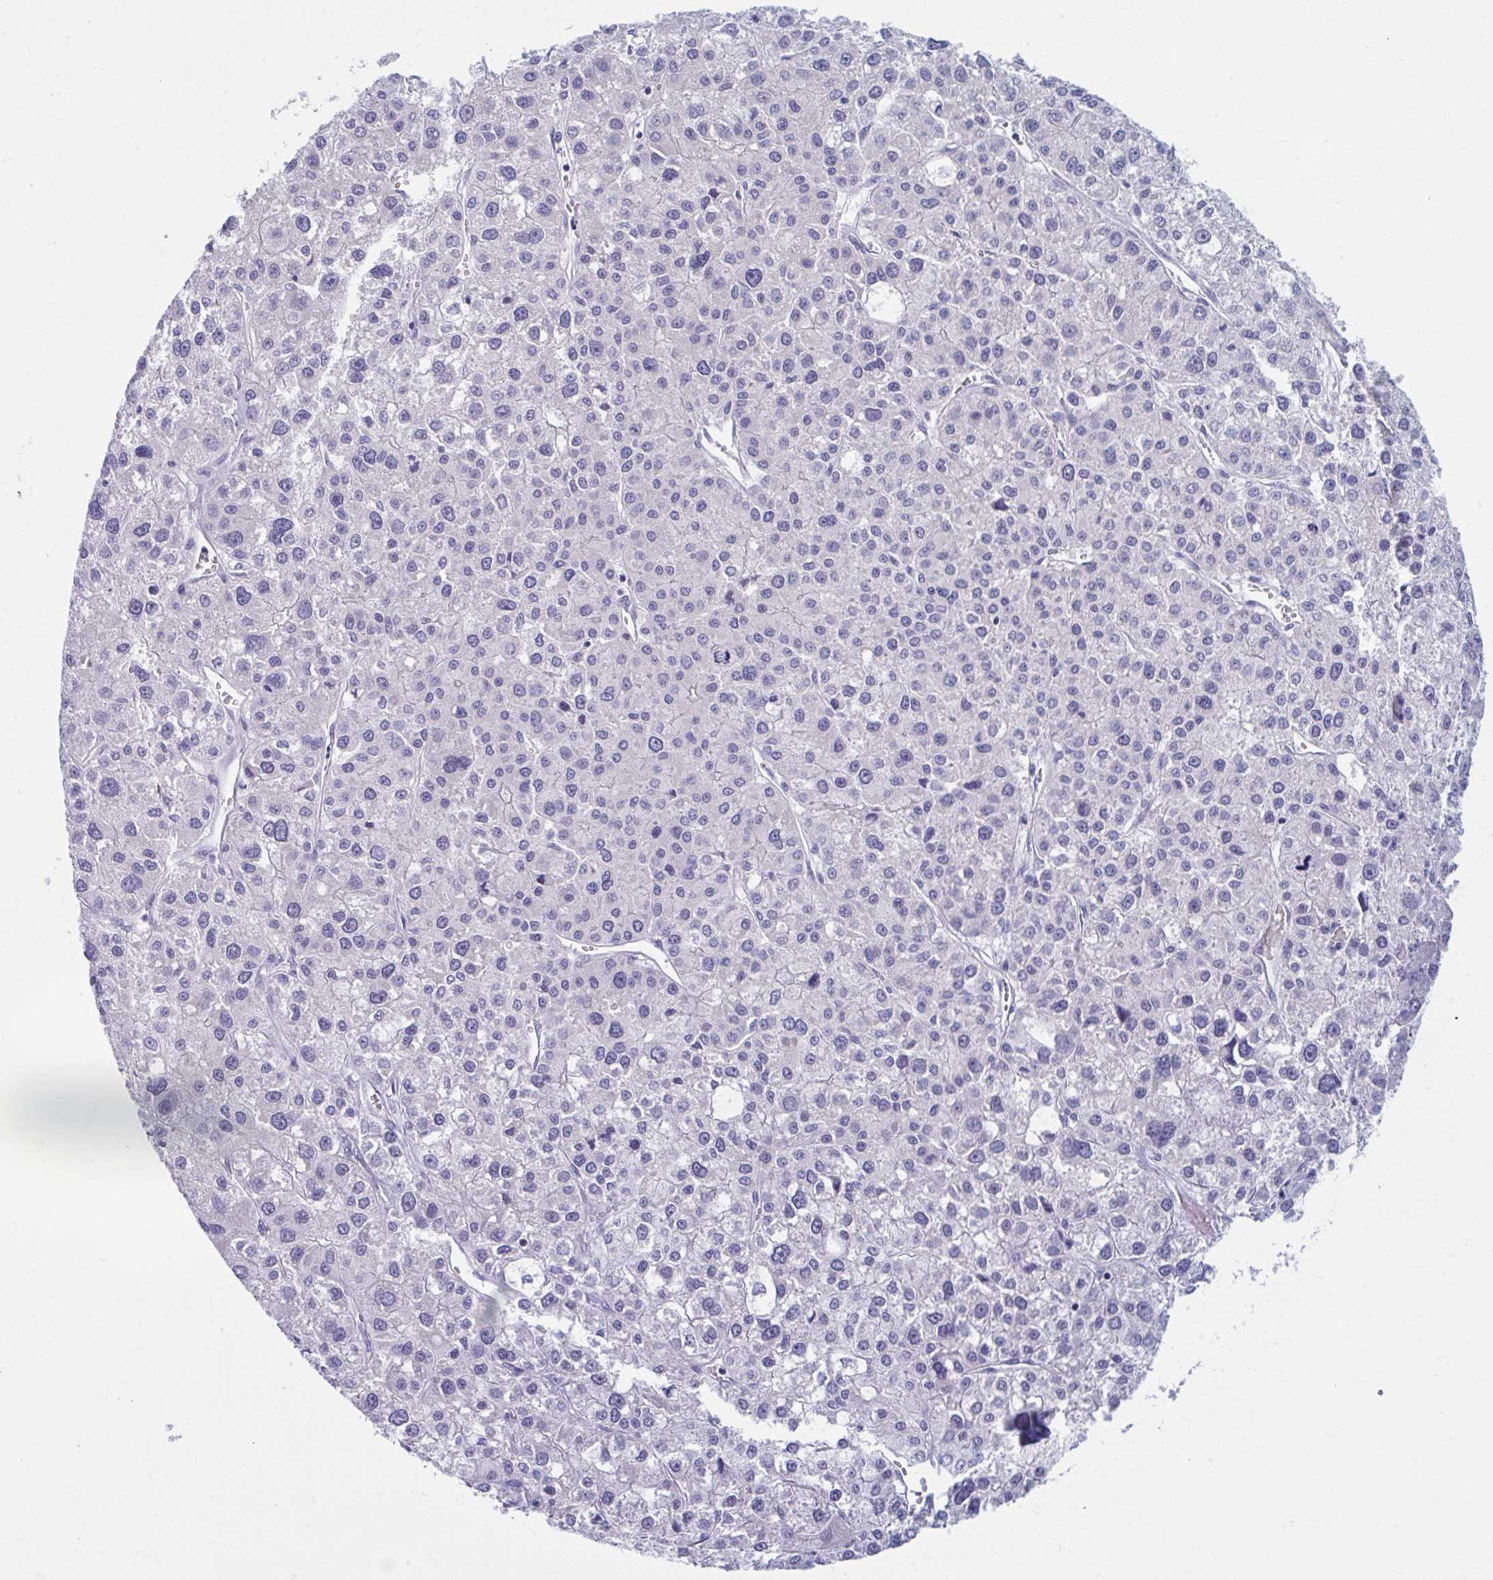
{"staining": {"intensity": "negative", "quantity": "none", "location": "none"}, "tissue": "liver cancer", "cell_type": "Tumor cells", "image_type": "cancer", "snomed": [{"axis": "morphology", "description": "Carcinoma, Hepatocellular, NOS"}, {"axis": "topography", "description": "Liver"}], "caption": "DAB (3,3'-diaminobenzidine) immunohistochemical staining of human liver cancer exhibits no significant expression in tumor cells.", "gene": "CCDC105", "patient": {"sex": "male", "age": 73}}